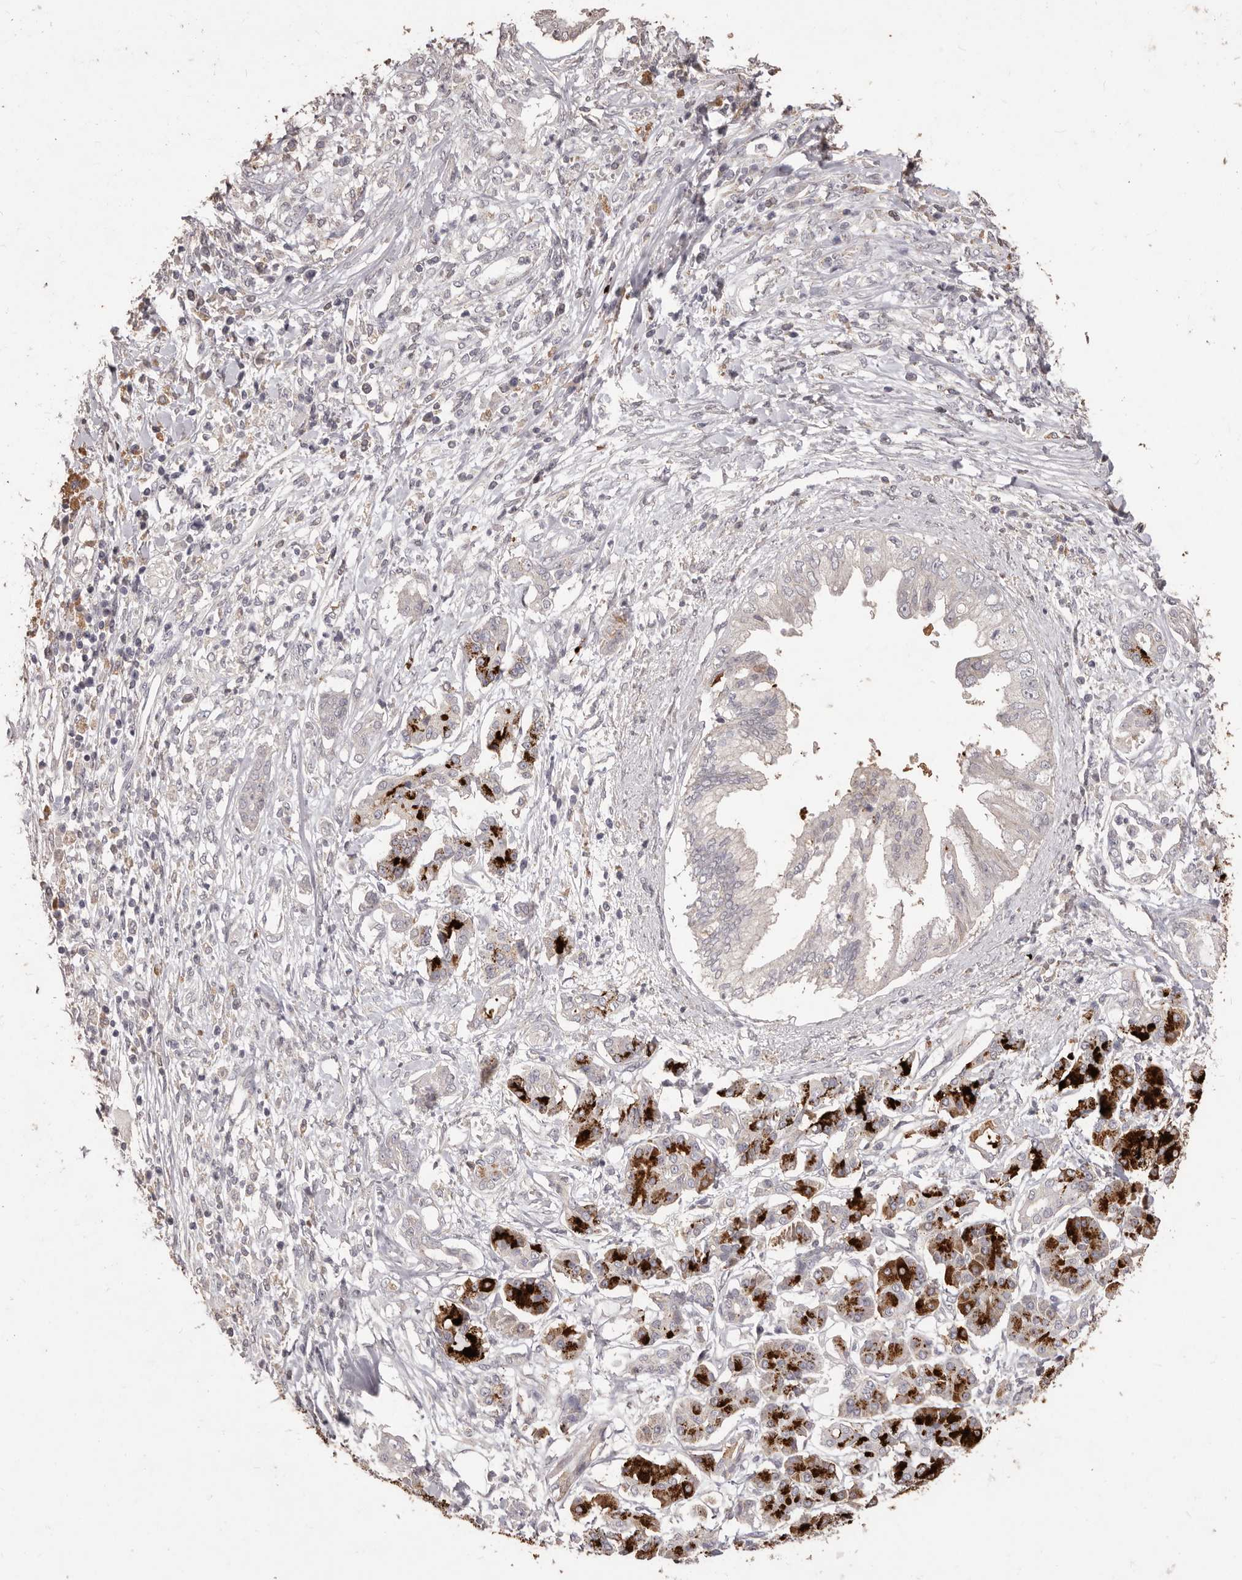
{"staining": {"intensity": "weak", "quantity": "<25%", "location": "cytoplasmic/membranous"}, "tissue": "pancreatic cancer", "cell_type": "Tumor cells", "image_type": "cancer", "snomed": [{"axis": "morphology", "description": "Adenocarcinoma, NOS"}, {"axis": "topography", "description": "Pancreas"}], "caption": "DAB immunohistochemical staining of pancreatic cancer shows no significant expression in tumor cells.", "gene": "PRSS27", "patient": {"sex": "female", "age": 56}}